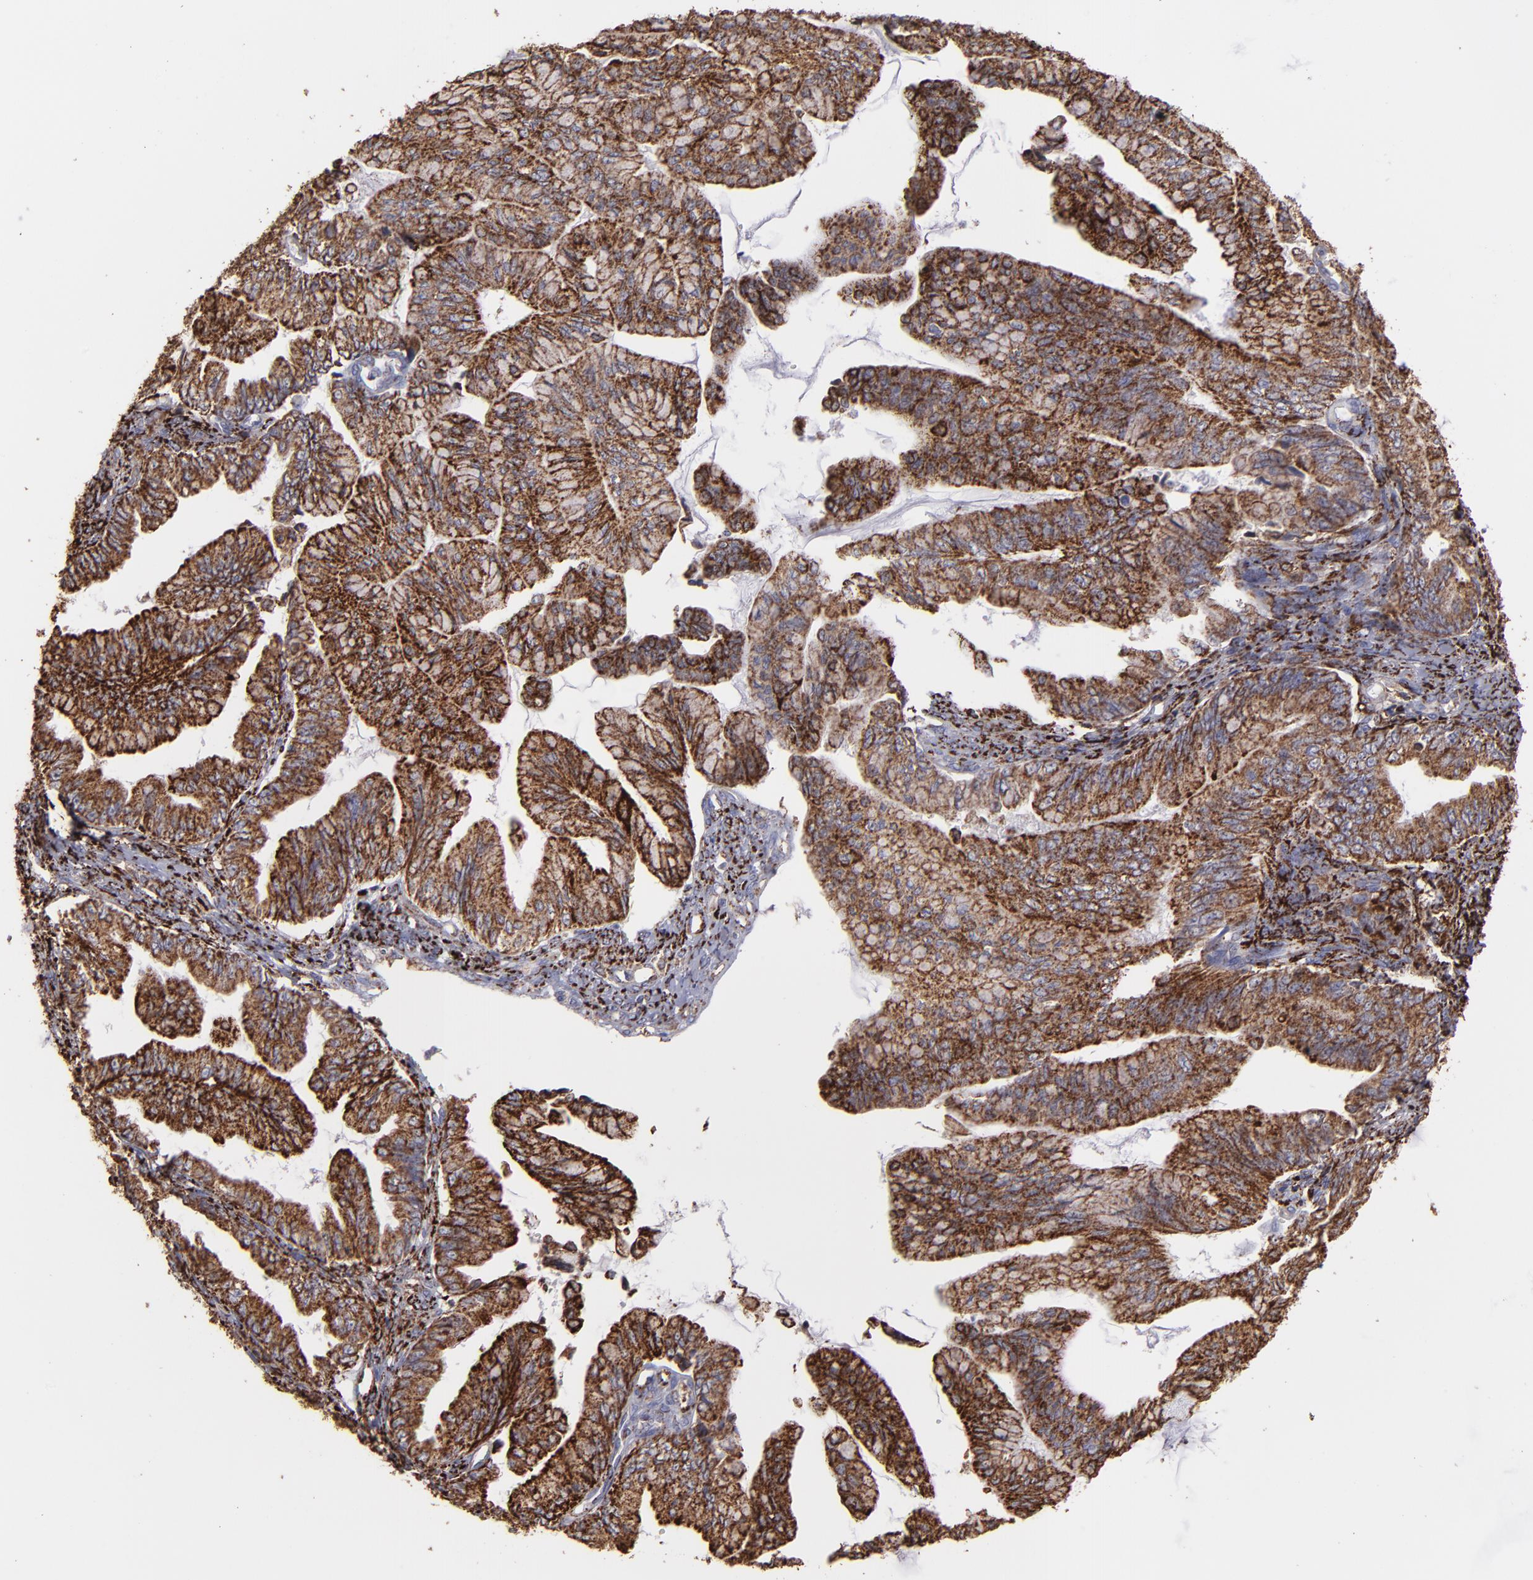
{"staining": {"intensity": "moderate", "quantity": ">75%", "location": "cytoplasmic/membranous"}, "tissue": "ovarian cancer", "cell_type": "Tumor cells", "image_type": "cancer", "snomed": [{"axis": "morphology", "description": "Cystadenocarcinoma, mucinous, NOS"}, {"axis": "topography", "description": "Ovary"}], "caption": "Protein analysis of mucinous cystadenocarcinoma (ovarian) tissue reveals moderate cytoplasmic/membranous expression in approximately >75% of tumor cells. (DAB IHC with brightfield microscopy, high magnification).", "gene": "MAOB", "patient": {"sex": "female", "age": 36}}